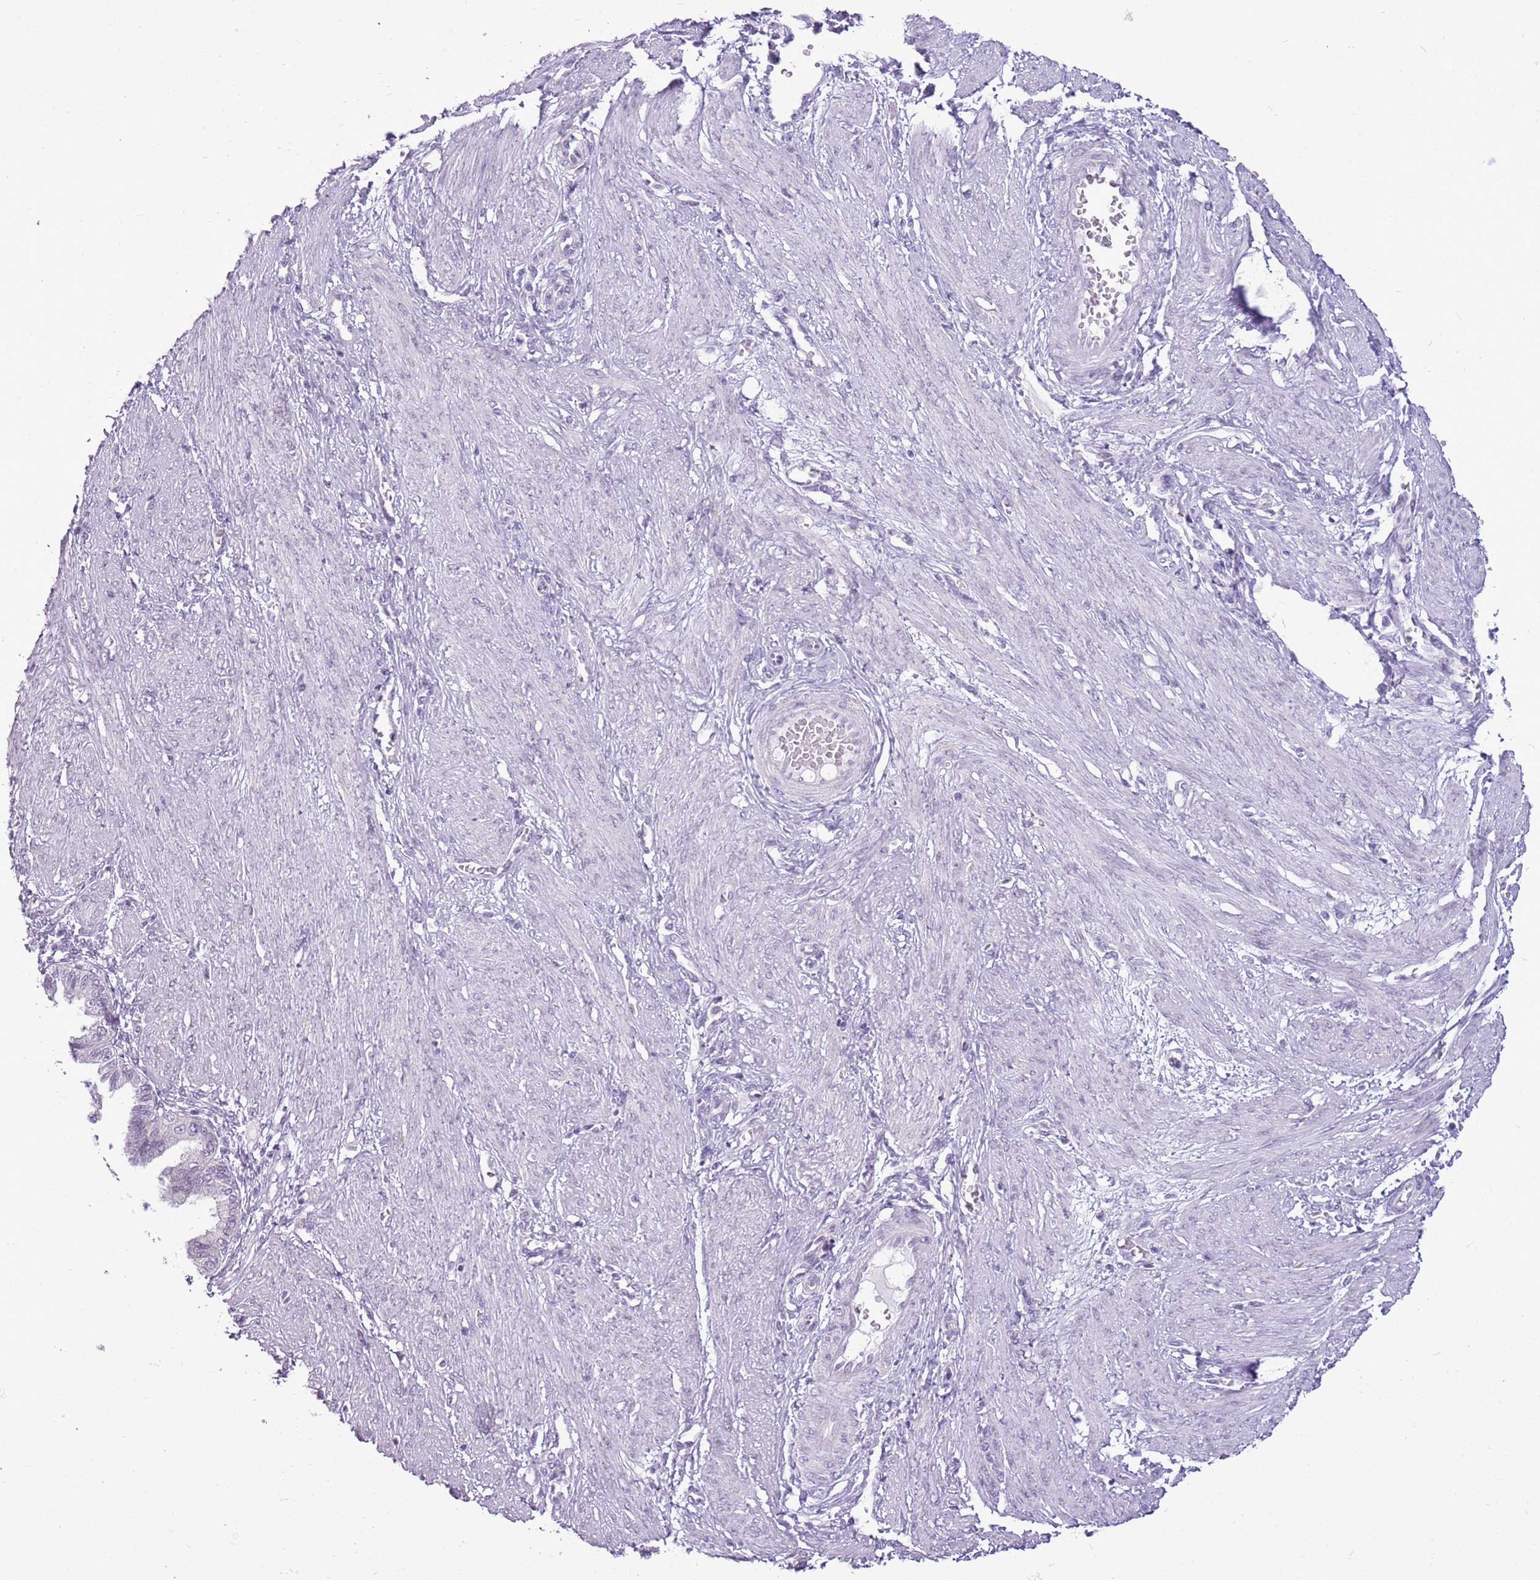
{"staining": {"intensity": "negative", "quantity": "none", "location": "none"}, "tissue": "endometrium", "cell_type": "Cells in endometrial stroma", "image_type": "normal", "snomed": [{"axis": "morphology", "description": "Normal tissue, NOS"}, {"axis": "topography", "description": "Endometrium"}], "caption": "Immunohistochemistry image of normal endometrium stained for a protein (brown), which demonstrates no staining in cells in endometrial stroma. The staining was performed using DAB (3,3'-diaminobenzidine) to visualize the protein expression in brown, while the nuclei were stained in blue with hematoxylin (Magnification: 20x).", "gene": "RPL3L", "patient": {"sex": "female", "age": 33}}